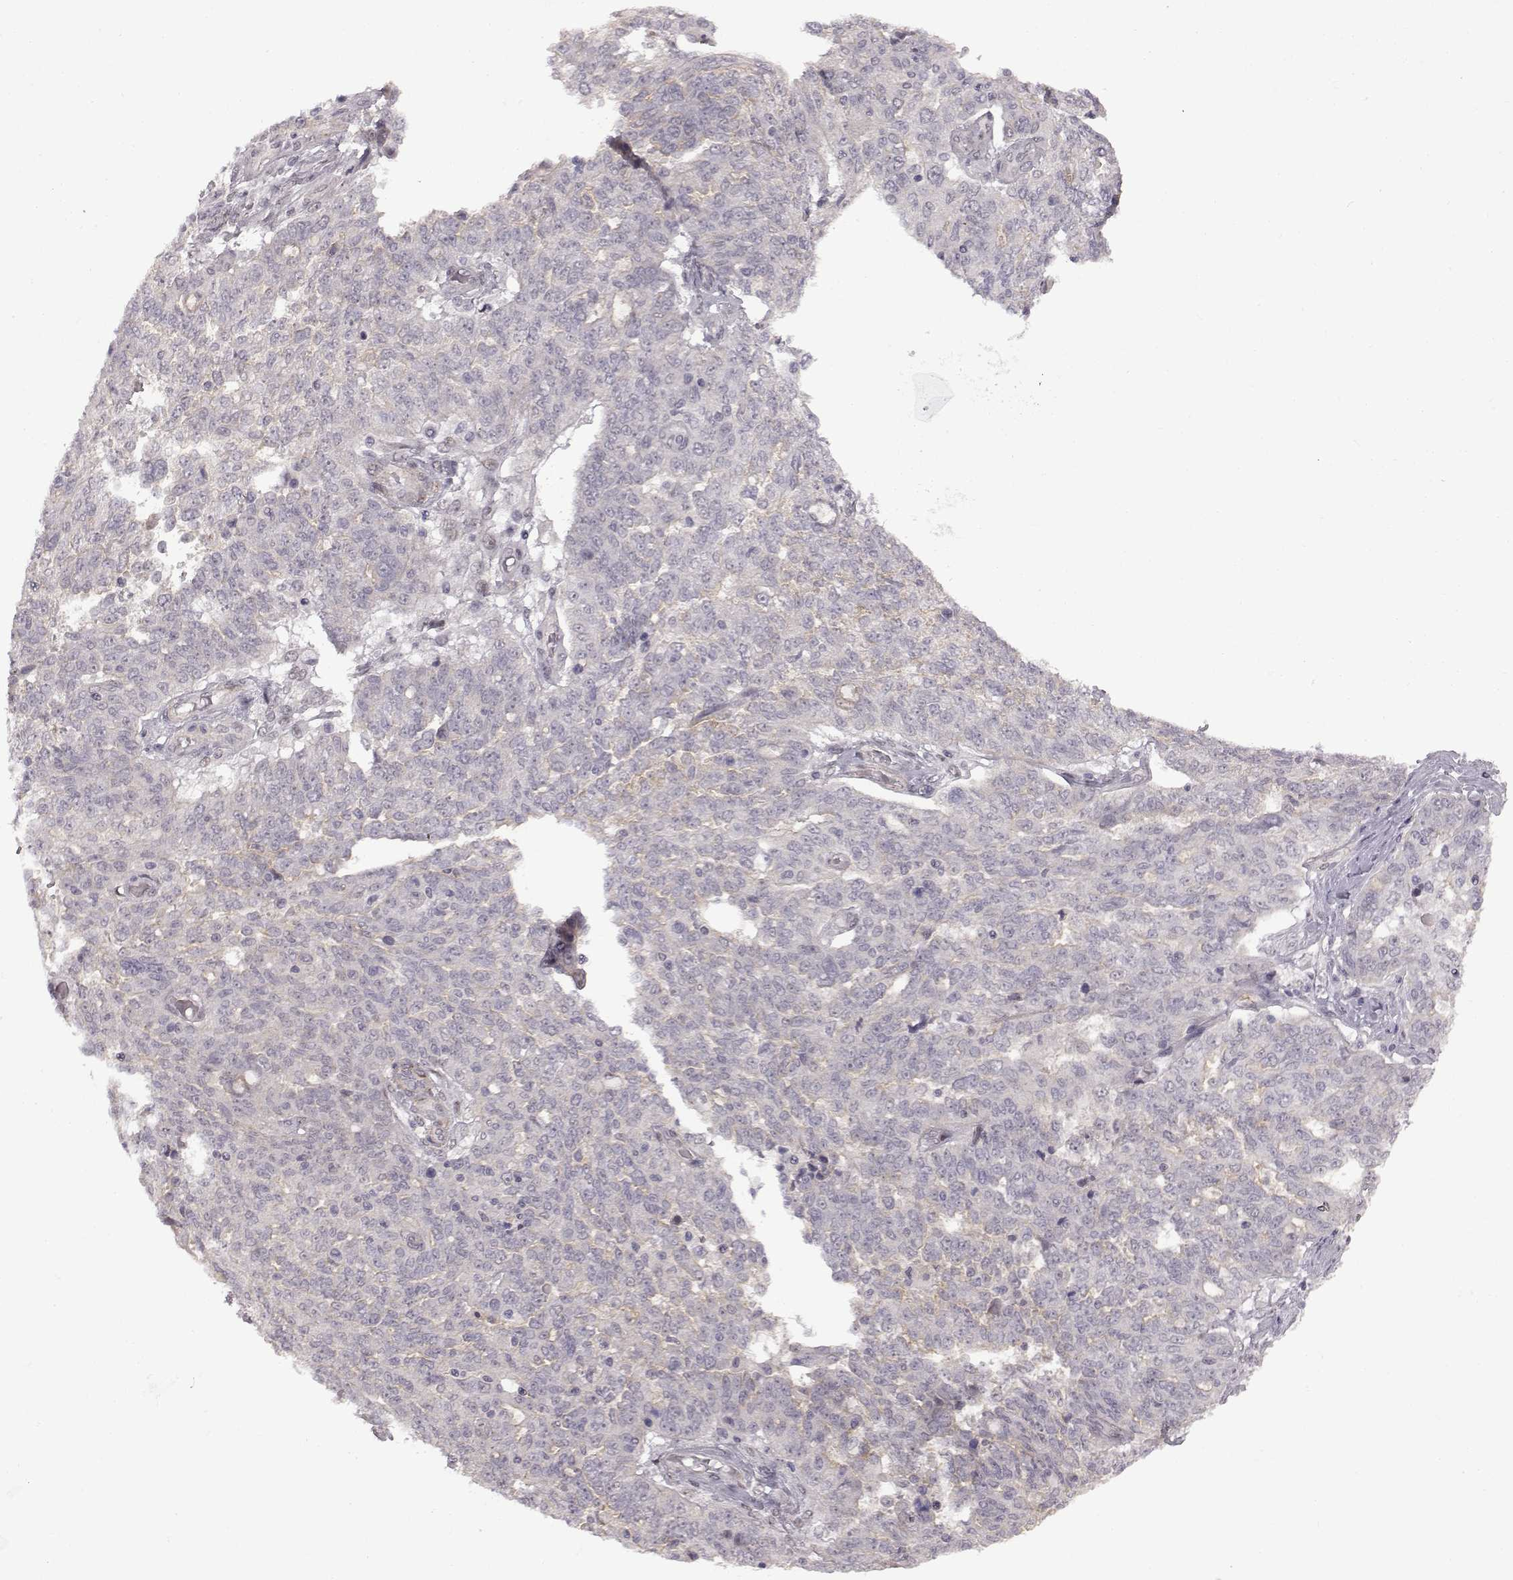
{"staining": {"intensity": "negative", "quantity": "none", "location": "none"}, "tissue": "ovarian cancer", "cell_type": "Tumor cells", "image_type": "cancer", "snomed": [{"axis": "morphology", "description": "Cystadenocarcinoma, serous, NOS"}, {"axis": "topography", "description": "Ovary"}], "caption": "An image of ovarian cancer (serous cystadenocarcinoma) stained for a protein shows no brown staining in tumor cells.", "gene": "SYNPO2", "patient": {"sex": "female", "age": 67}}